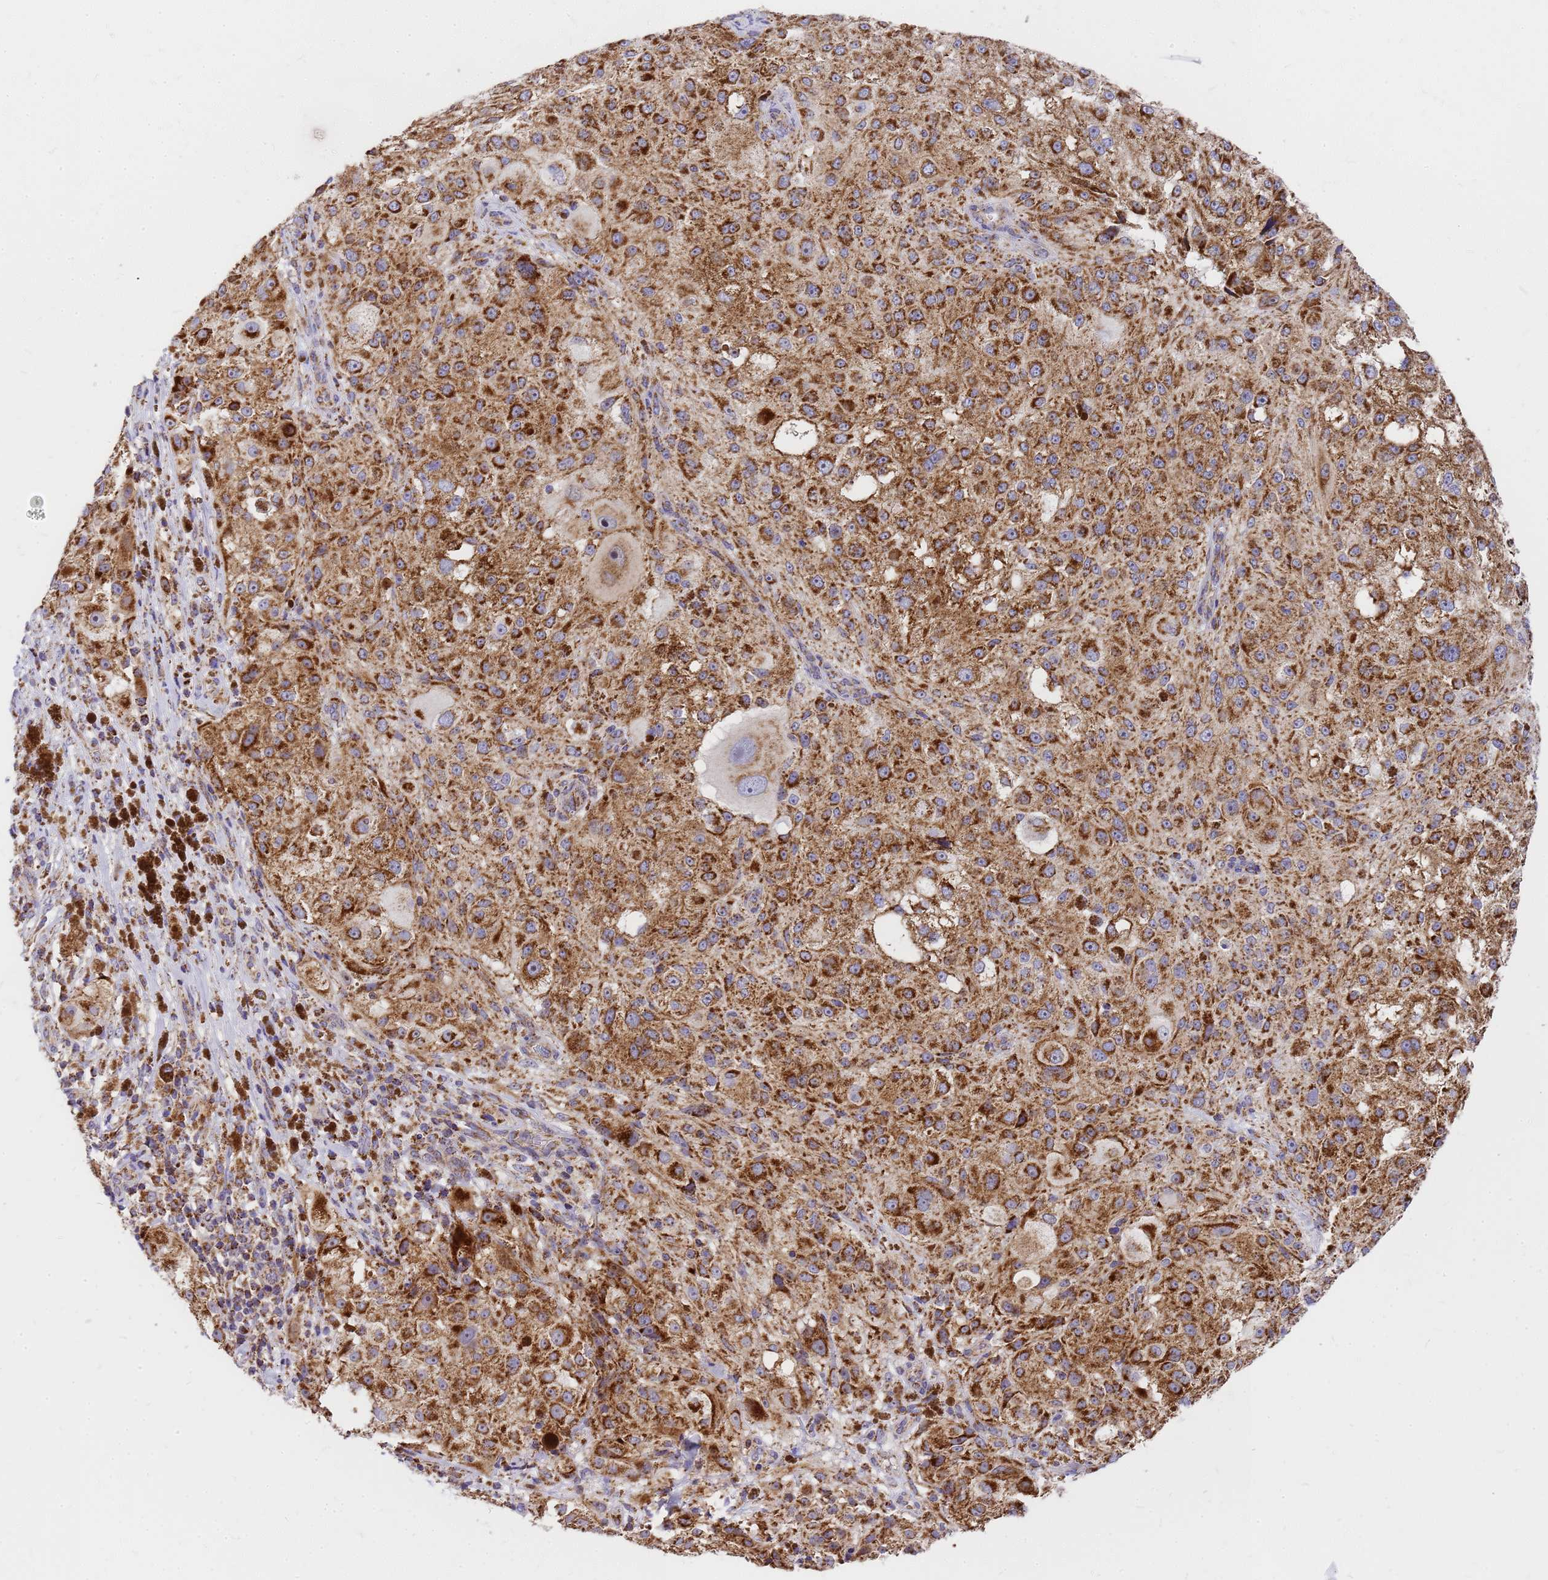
{"staining": {"intensity": "strong", "quantity": ">75%", "location": "cytoplasmic/membranous"}, "tissue": "melanoma", "cell_type": "Tumor cells", "image_type": "cancer", "snomed": [{"axis": "morphology", "description": "Necrosis, NOS"}, {"axis": "morphology", "description": "Malignant melanoma, NOS"}, {"axis": "topography", "description": "Skin"}], "caption": "Immunohistochemistry (IHC) of melanoma exhibits high levels of strong cytoplasmic/membranous expression in approximately >75% of tumor cells.", "gene": "MRPS26", "patient": {"sex": "female", "age": 87}}